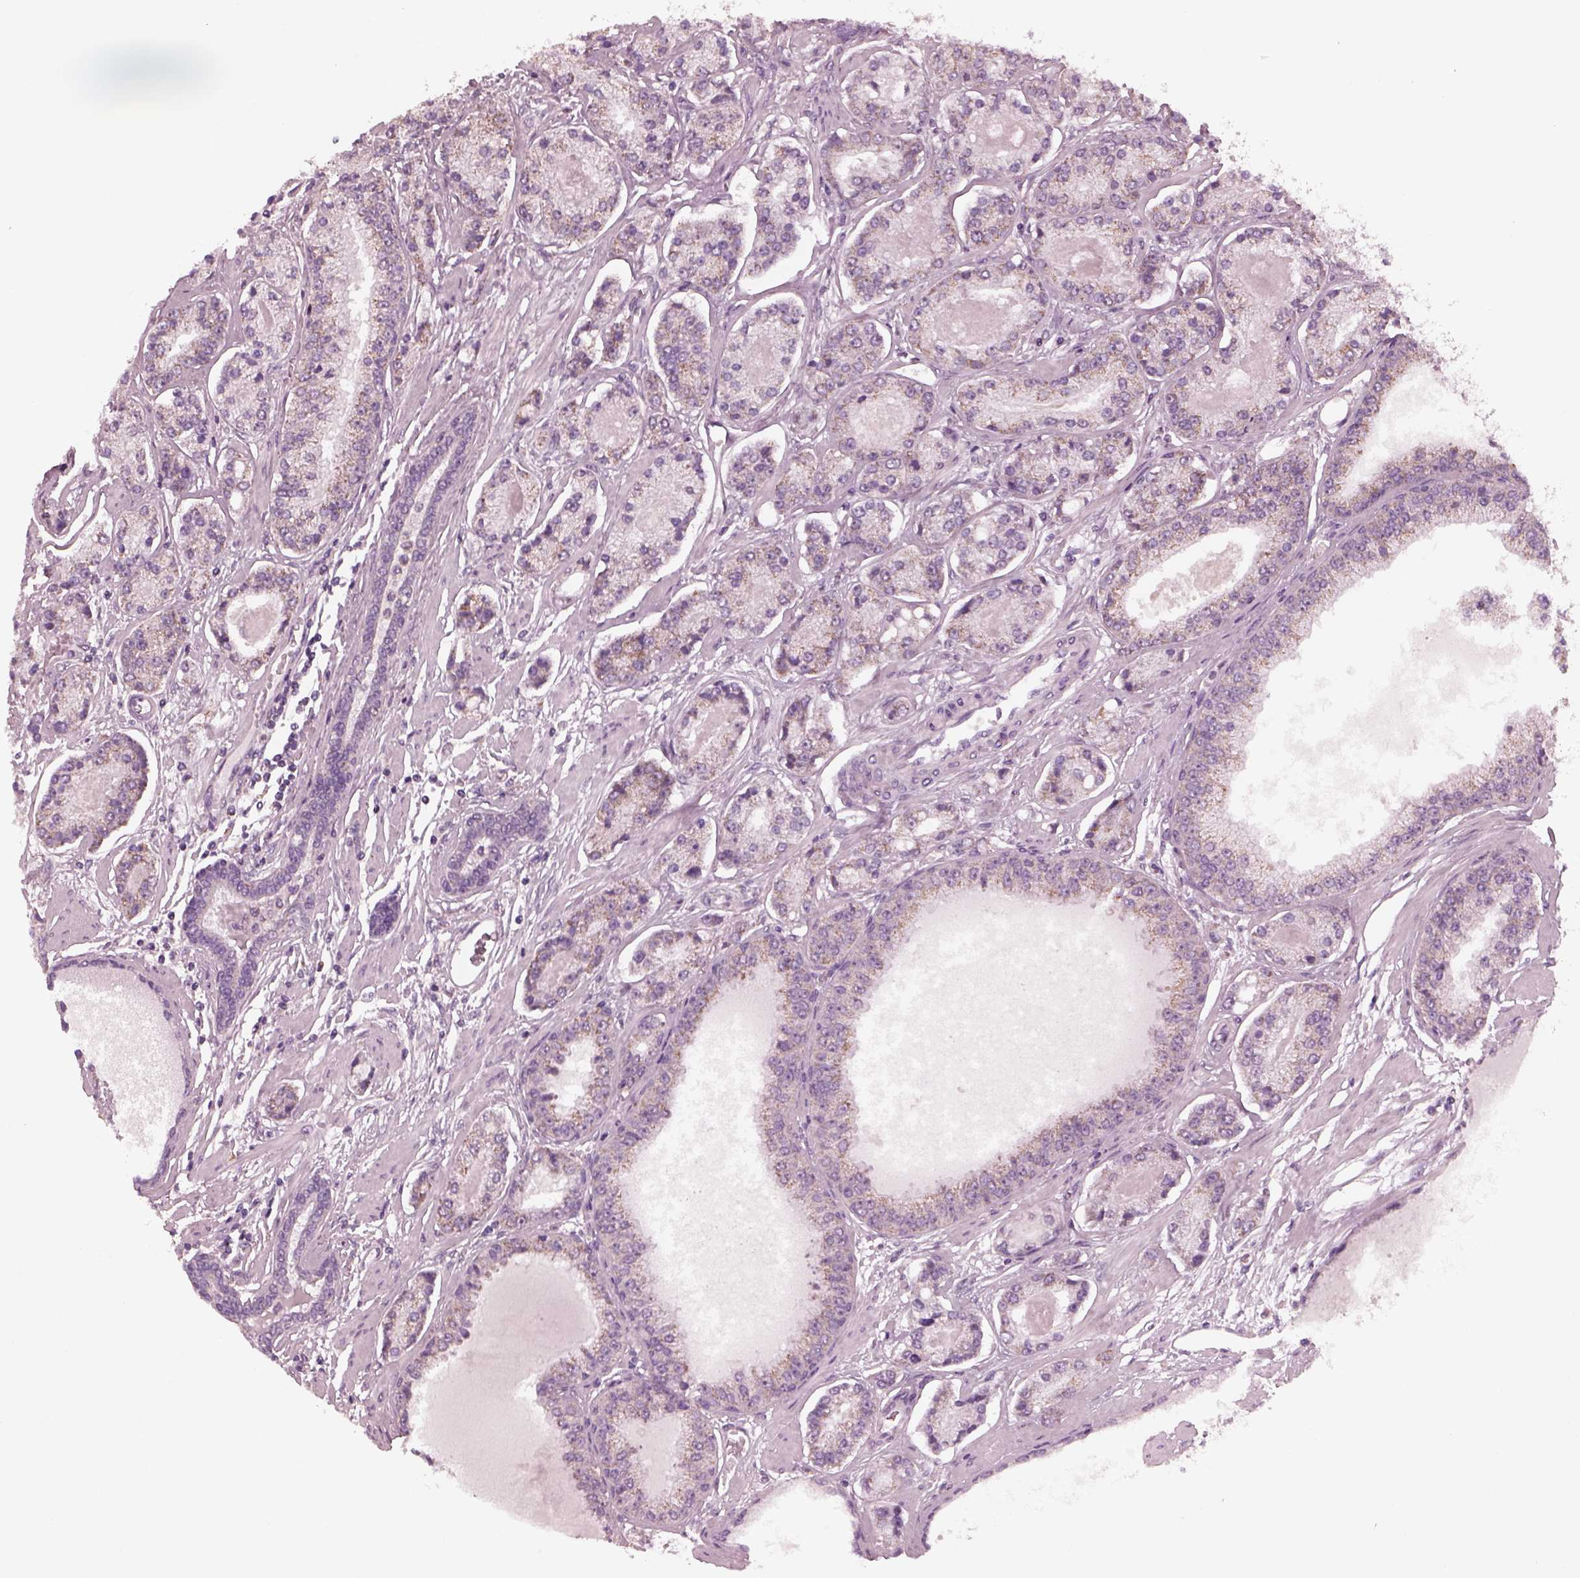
{"staining": {"intensity": "weak", "quantity": "<25%", "location": "cytoplasmic/membranous"}, "tissue": "prostate cancer", "cell_type": "Tumor cells", "image_type": "cancer", "snomed": [{"axis": "morphology", "description": "Adenocarcinoma, NOS"}, {"axis": "topography", "description": "Prostate"}], "caption": "Immunohistochemistry histopathology image of neoplastic tissue: prostate adenocarcinoma stained with DAB reveals no significant protein expression in tumor cells.", "gene": "CELSR3", "patient": {"sex": "male", "age": 64}}